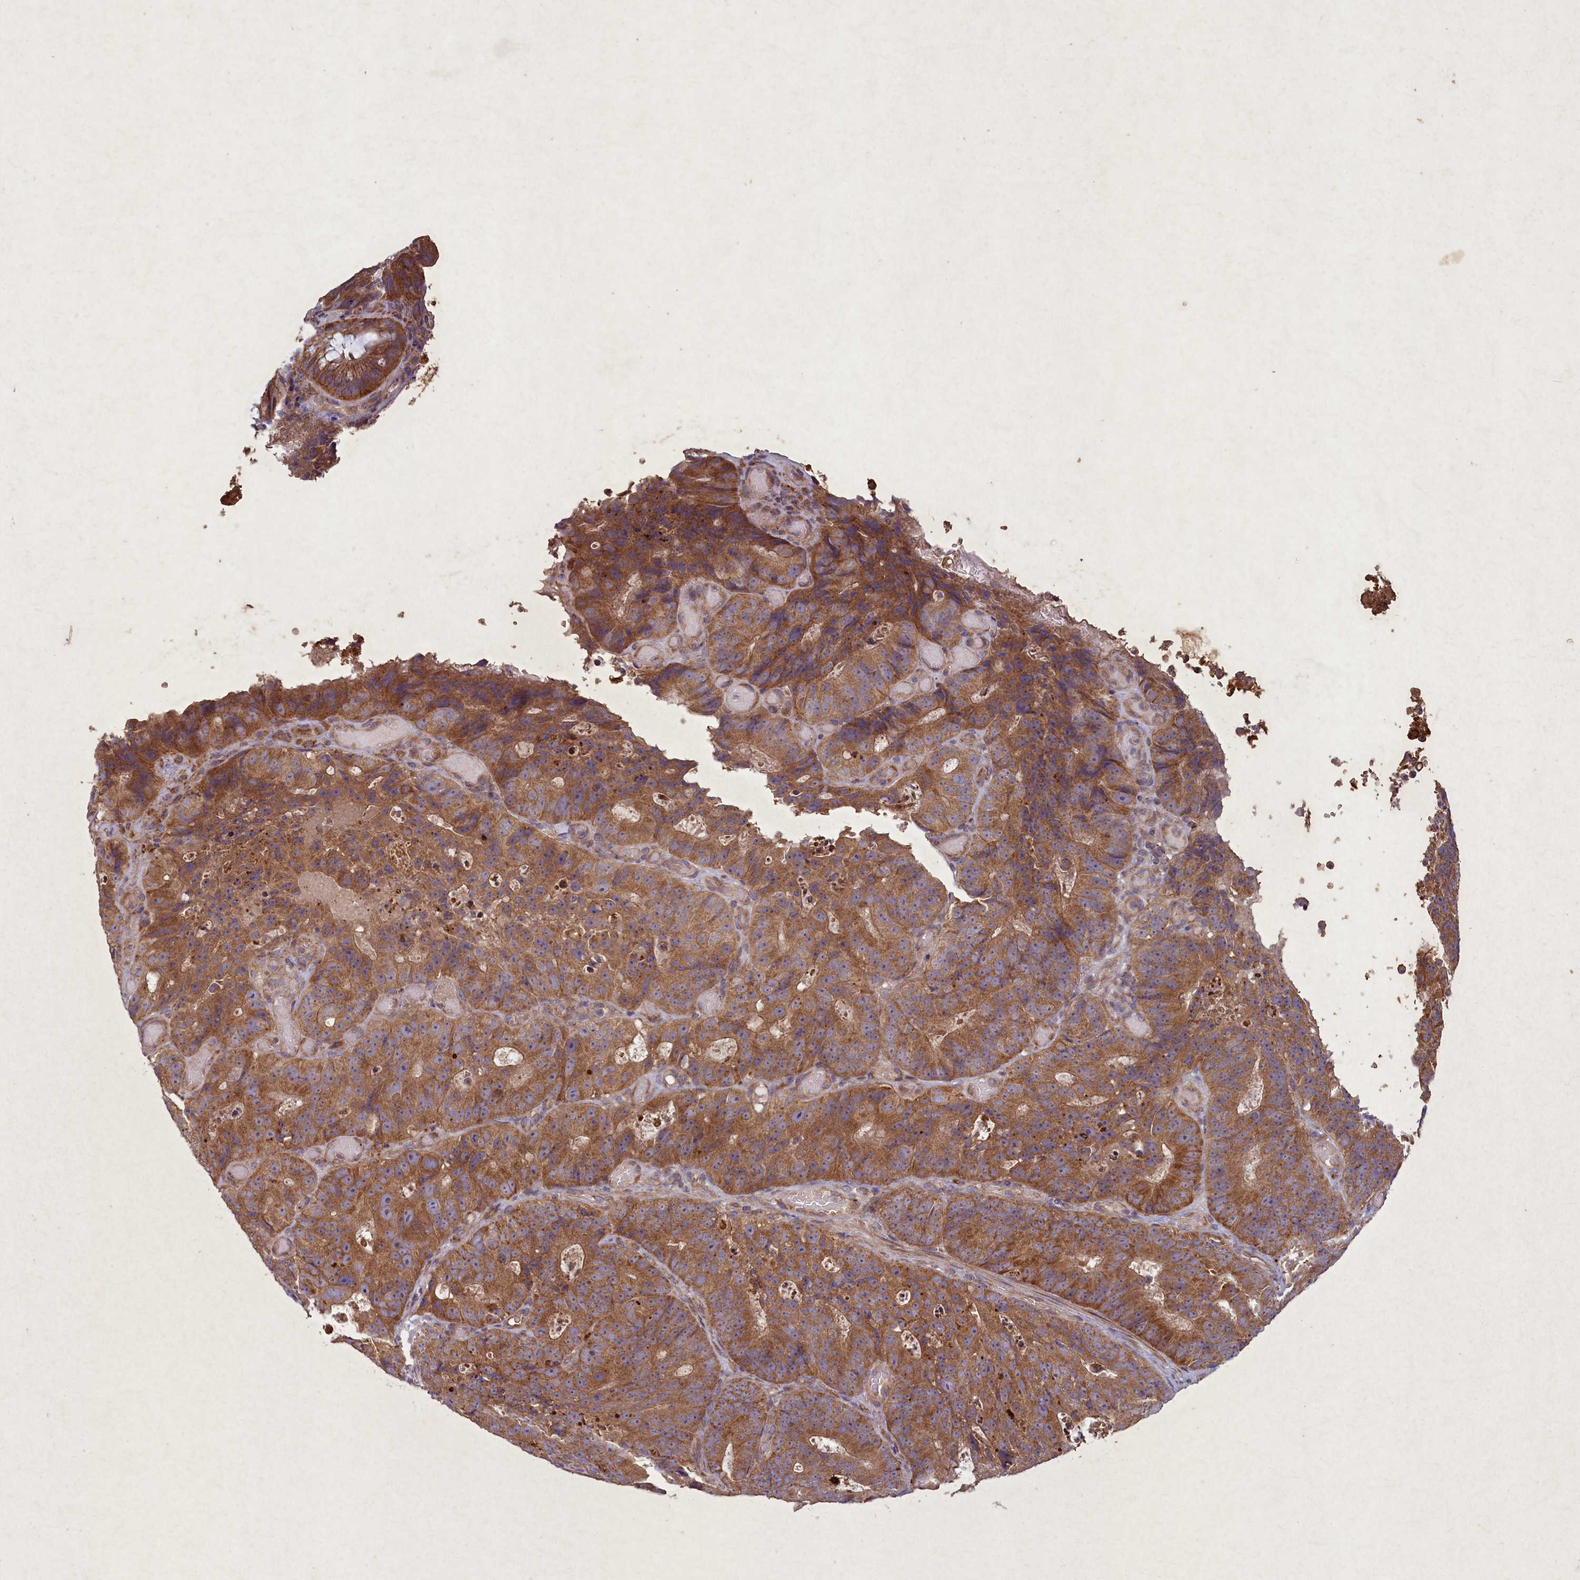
{"staining": {"intensity": "moderate", "quantity": ">75%", "location": "cytoplasmic/membranous"}, "tissue": "colorectal cancer", "cell_type": "Tumor cells", "image_type": "cancer", "snomed": [{"axis": "morphology", "description": "Adenocarcinoma, NOS"}, {"axis": "topography", "description": "Colon"}], "caption": "Immunohistochemistry (IHC) histopathology image of neoplastic tissue: colorectal cancer stained using immunohistochemistry shows medium levels of moderate protein expression localized specifically in the cytoplasmic/membranous of tumor cells, appearing as a cytoplasmic/membranous brown color.", "gene": "CIAO2B", "patient": {"sex": "male", "age": 87}}